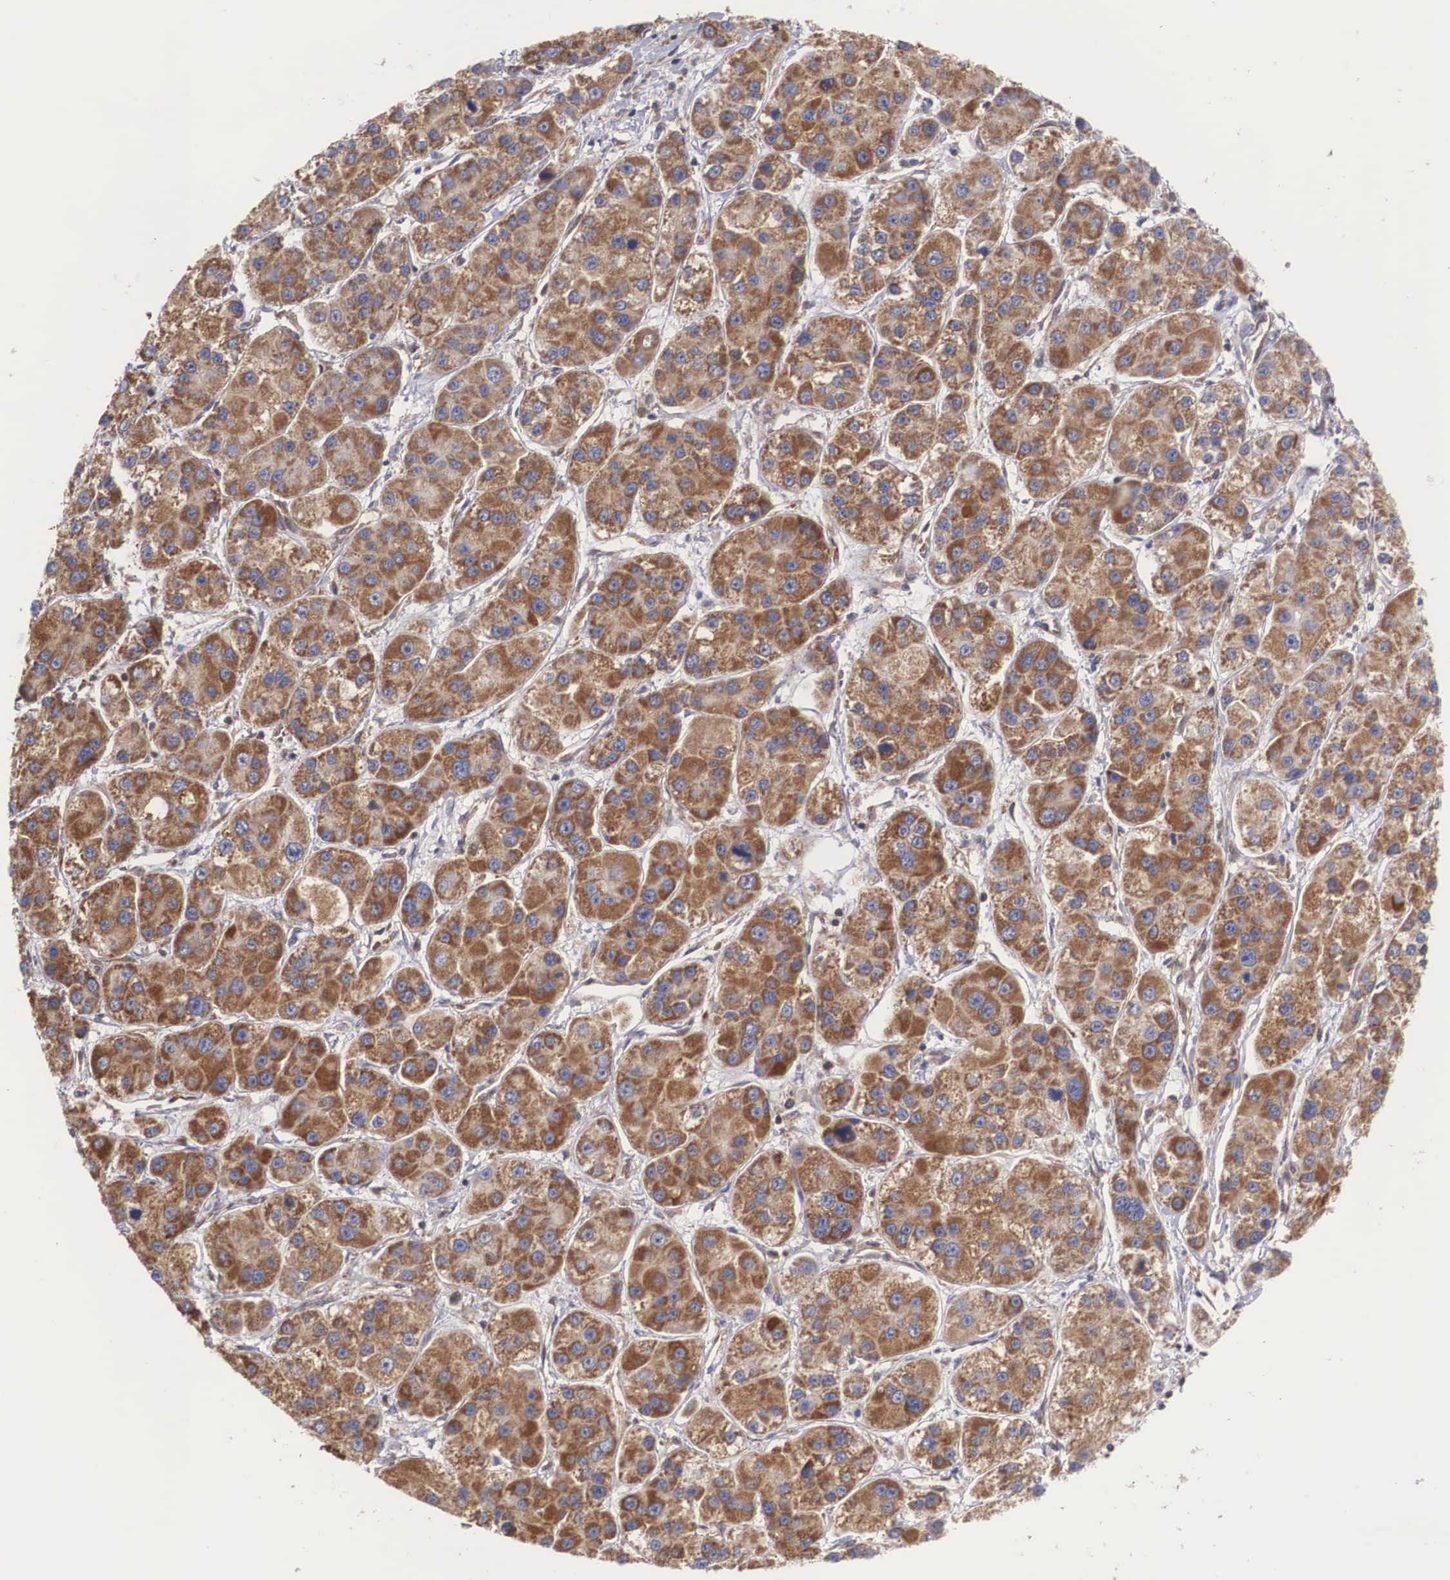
{"staining": {"intensity": "moderate", "quantity": ">75%", "location": "cytoplasmic/membranous"}, "tissue": "liver cancer", "cell_type": "Tumor cells", "image_type": "cancer", "snomed": [{"axis": "morphology", "description": "Carcinoma, Hepatocellular, NOS"}, {"axis": "topography", "description": "Liver"}], "caption": "About >75% of tumor cells in hepatocellular carcinoma (liver) reveal moderate cytoplasmic/membranous protein positivity as visualized by brown immunohistochemical staining.", "gene": "DHRS1", "patient": {"sex": "female", "age": 85}}